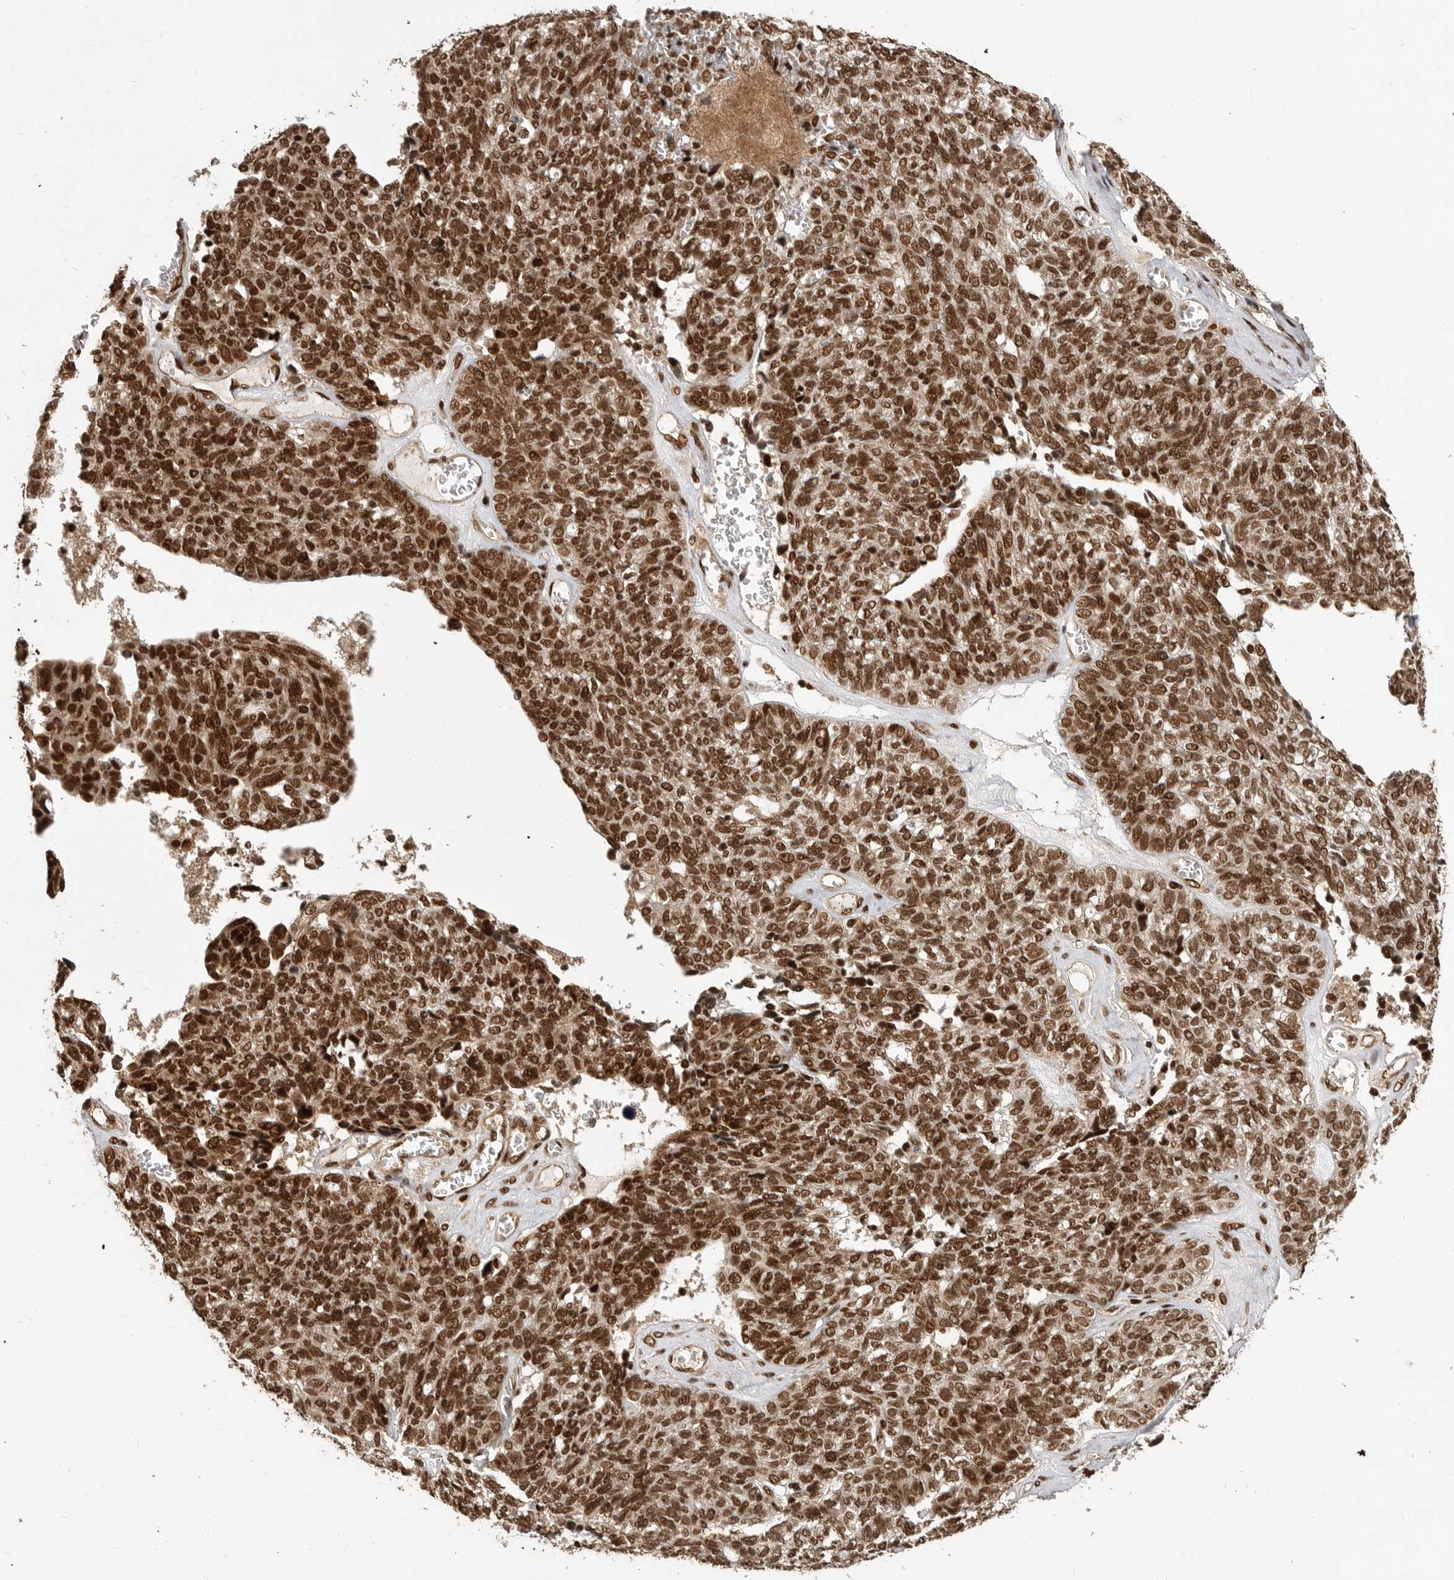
{"staining": {"intensity": "strong", "quantity": ">75%", "location": "nuclear"}, "tissue": "ovarian cancer", "cell_type": "Tumor cells", "image_type": "cancer", "snomed": [{"axis": "morphology", "description": "Cystadenocarcinoma, serous, NOS"}, {"axis": "topography", "description": "Ovary"}], "caption": "A brown stain highlights strong nuclear positivity of a protein in ovarian cancer (serous cystadenocarcinoma) tumor cells.", "gene": "PPP1R8", "patient": {"sex": "female", "age": 79}}